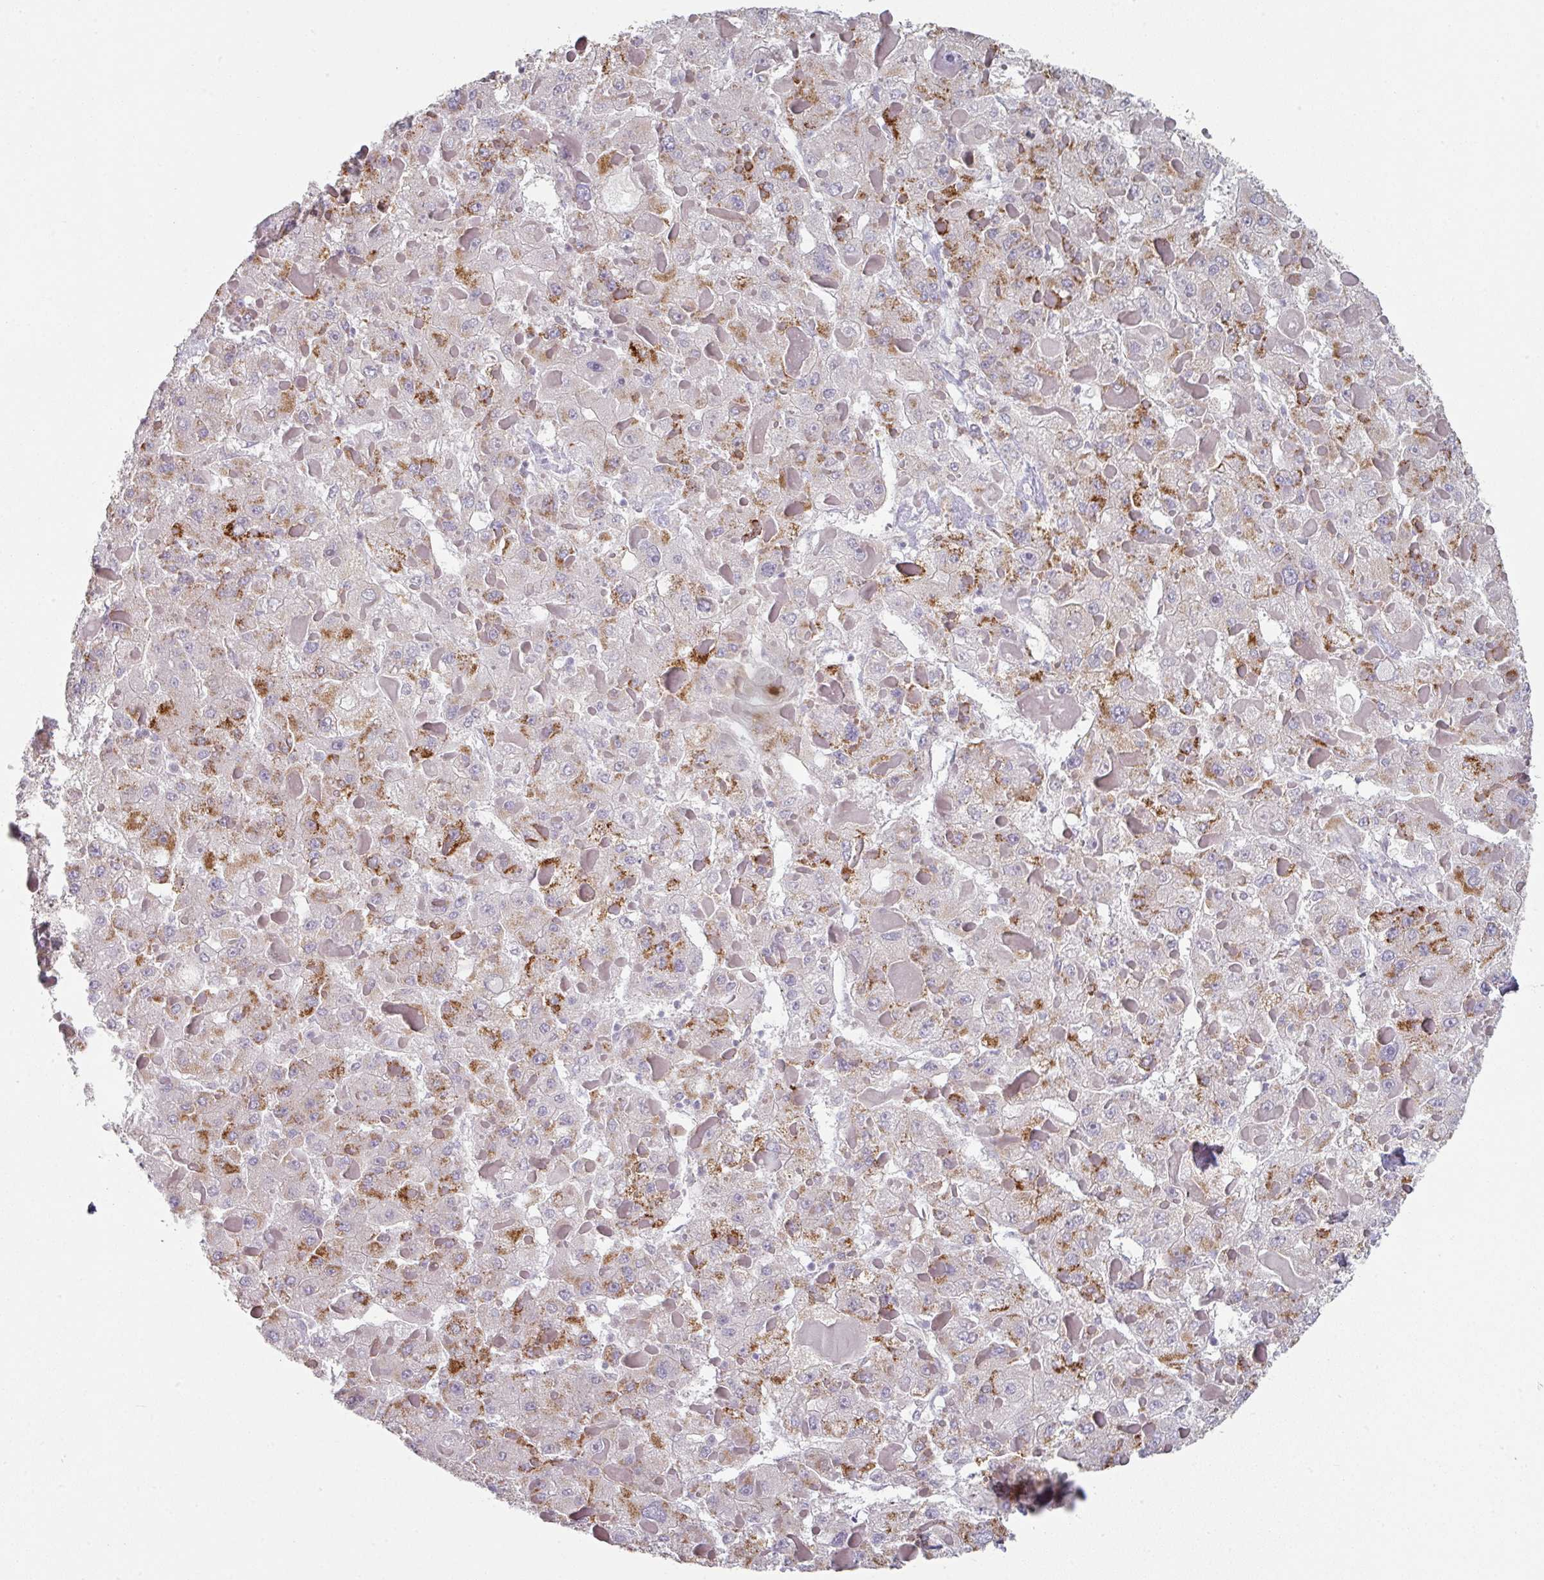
{"staining": {"intensity": "moderate", "quantity": "25%-75%", "location": "cytoplasmic/membranous"}, "tissue": "liver cancer", "cell_type": "Tumor cells", "image_type": "cancer", "snomed": [{"axis": "morphology", "description": "Carcinoma, Hepatocellular, NOS"}, {"axis": "topography", "description": "Liver"}], "caption": "This is an image of immunohistochemistry (IHC) staining of liver cancer (hepatocellular carcinoma), which shows moderate staining in the cytoplasmic/membranous of tumor cells.", "gene": "CCDC85B", "patient": {"sex": "female", "age": 73}}